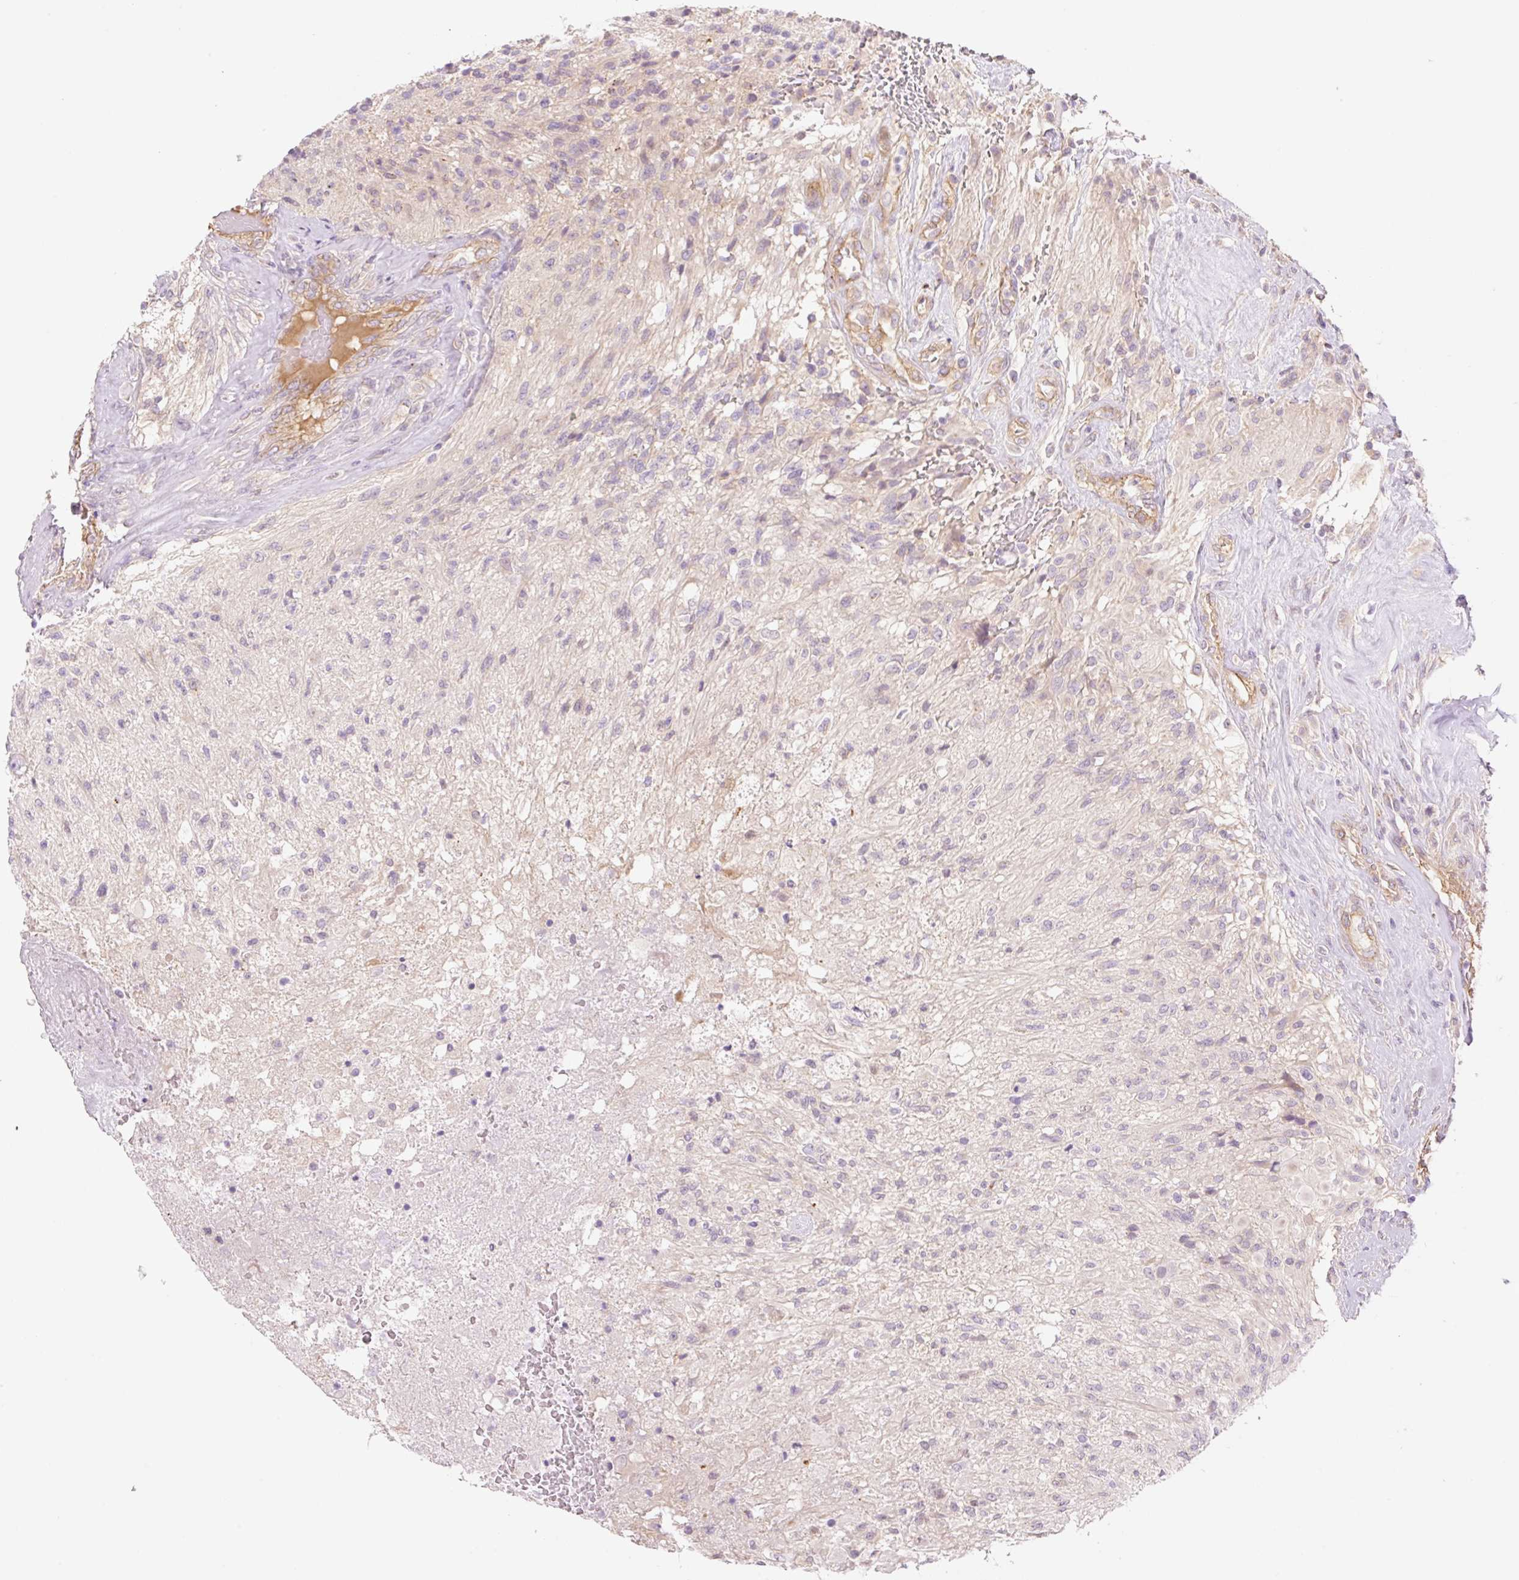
{"staining": {"intensity": "negative", "quantity": "none", "location": "none"}, "tissue": "glioma", "cell_type": "Tumor cells", "image_type": "cancer", "snomed": [{"axis": "morphology", "description": "Glioma, malignant, High grade"}, {"axis": "topography", "description": "Brain"}], "caption": "There is no significant positivity in tumor cells of malignant high-grade glioma. (Stains: DAB (3,3'-diaminobenzidine) IHC with hematoxylin counter stain, Microscopy: brightfield microscopy at high magnification).", "gene": "NLRP5", "patient": {"sex": "male", "age": 56}}